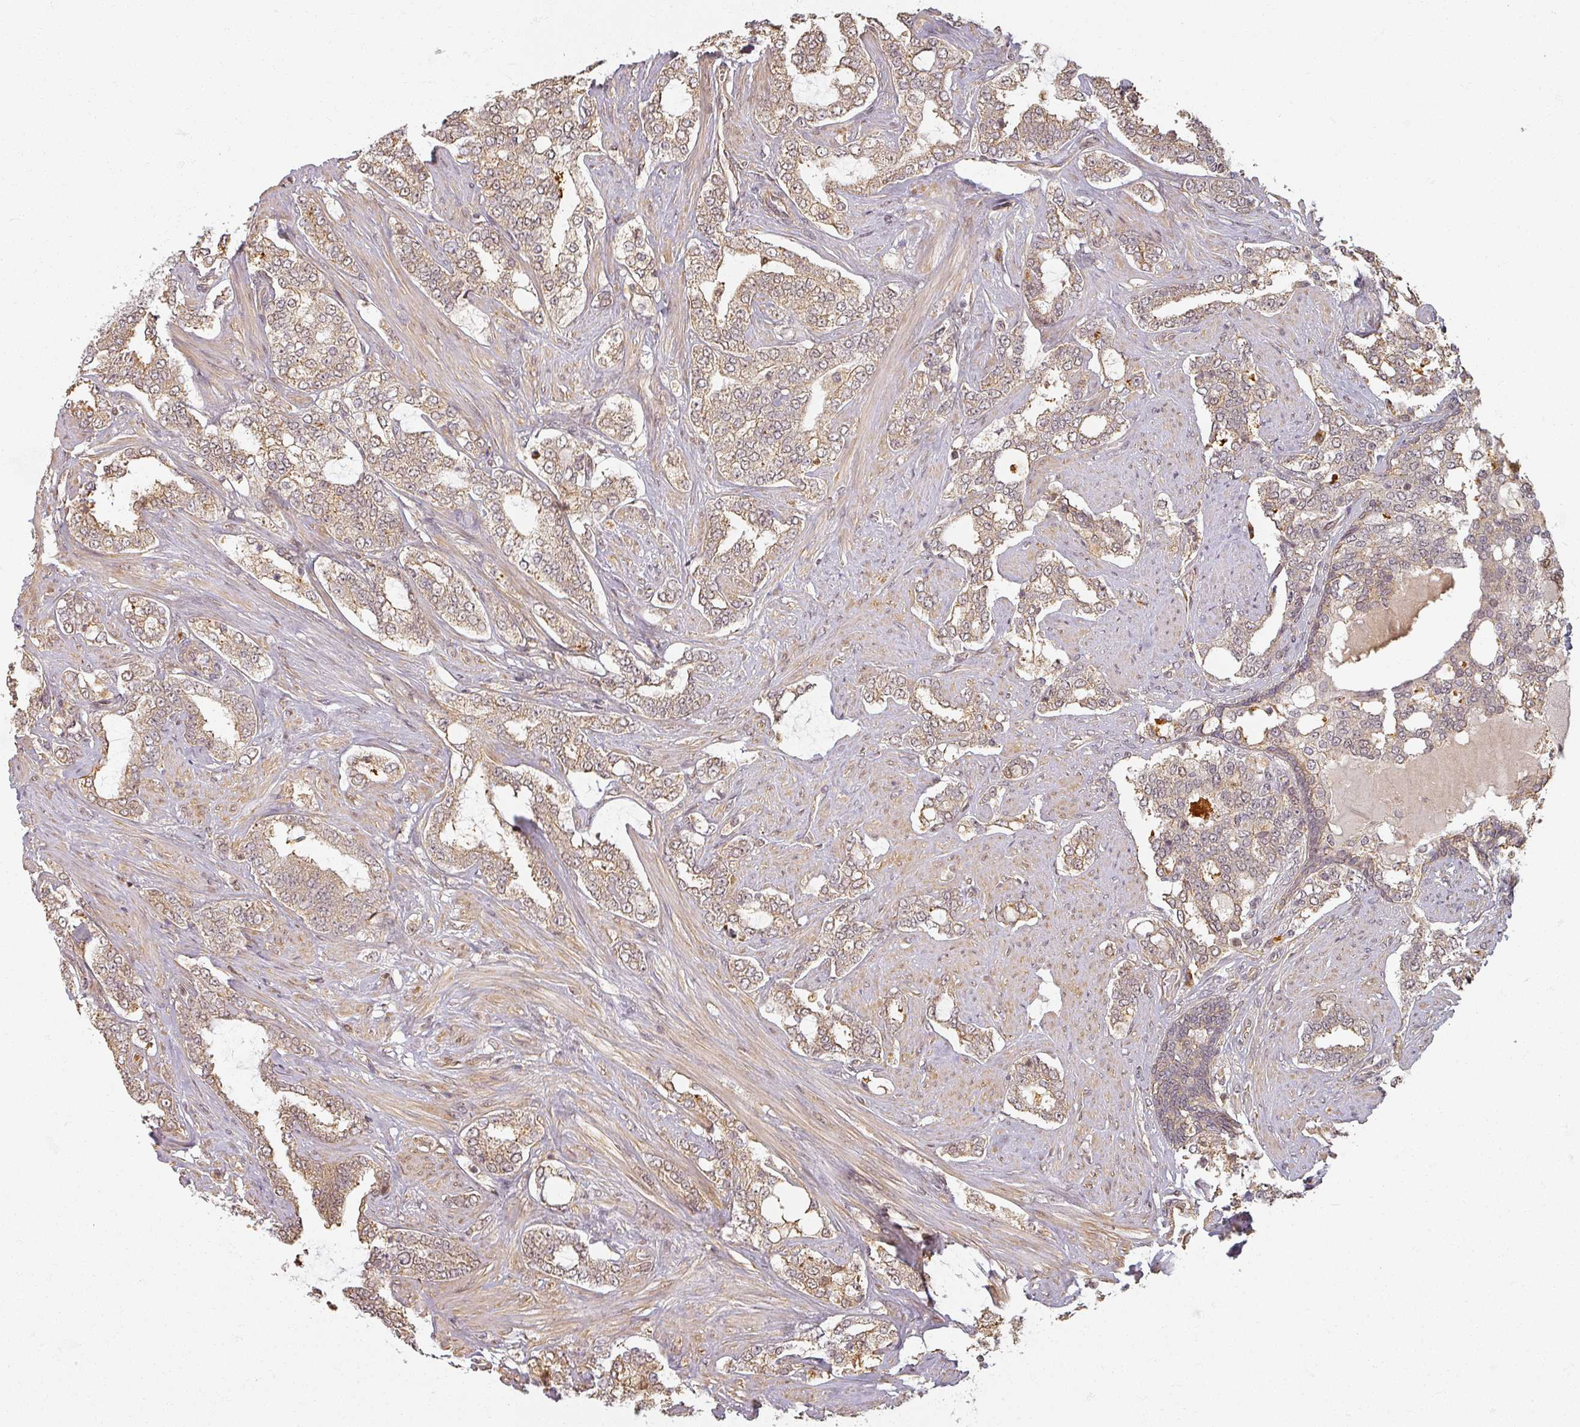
{"staining": {"intensity": "weak", "quantity": ">75%", "location": "cytoplasmic/membranous,nuclear"}, "tissue": "prostate cancer", "cell_type": "Tumor cells", "image_type": "cancer", "snomed": [{"axis": "morphology", "description": "Adenocarcinoma, High grade"}, {"axis": "topography", "description": "Prostate"}], "caption": "Immunohistochemical staining of human high-grade adenocarcinoma (prostate) shows low levels of weak cytoplasmic/membranous and nuclear protein expression in about >75% of tumor cells. Using DAB (brown) and hematoxylin (blue) stains, captured at high magnification using brightfield microscopy.", "gene": "MED19", "patient": {"sex": "male", "age": 64}}